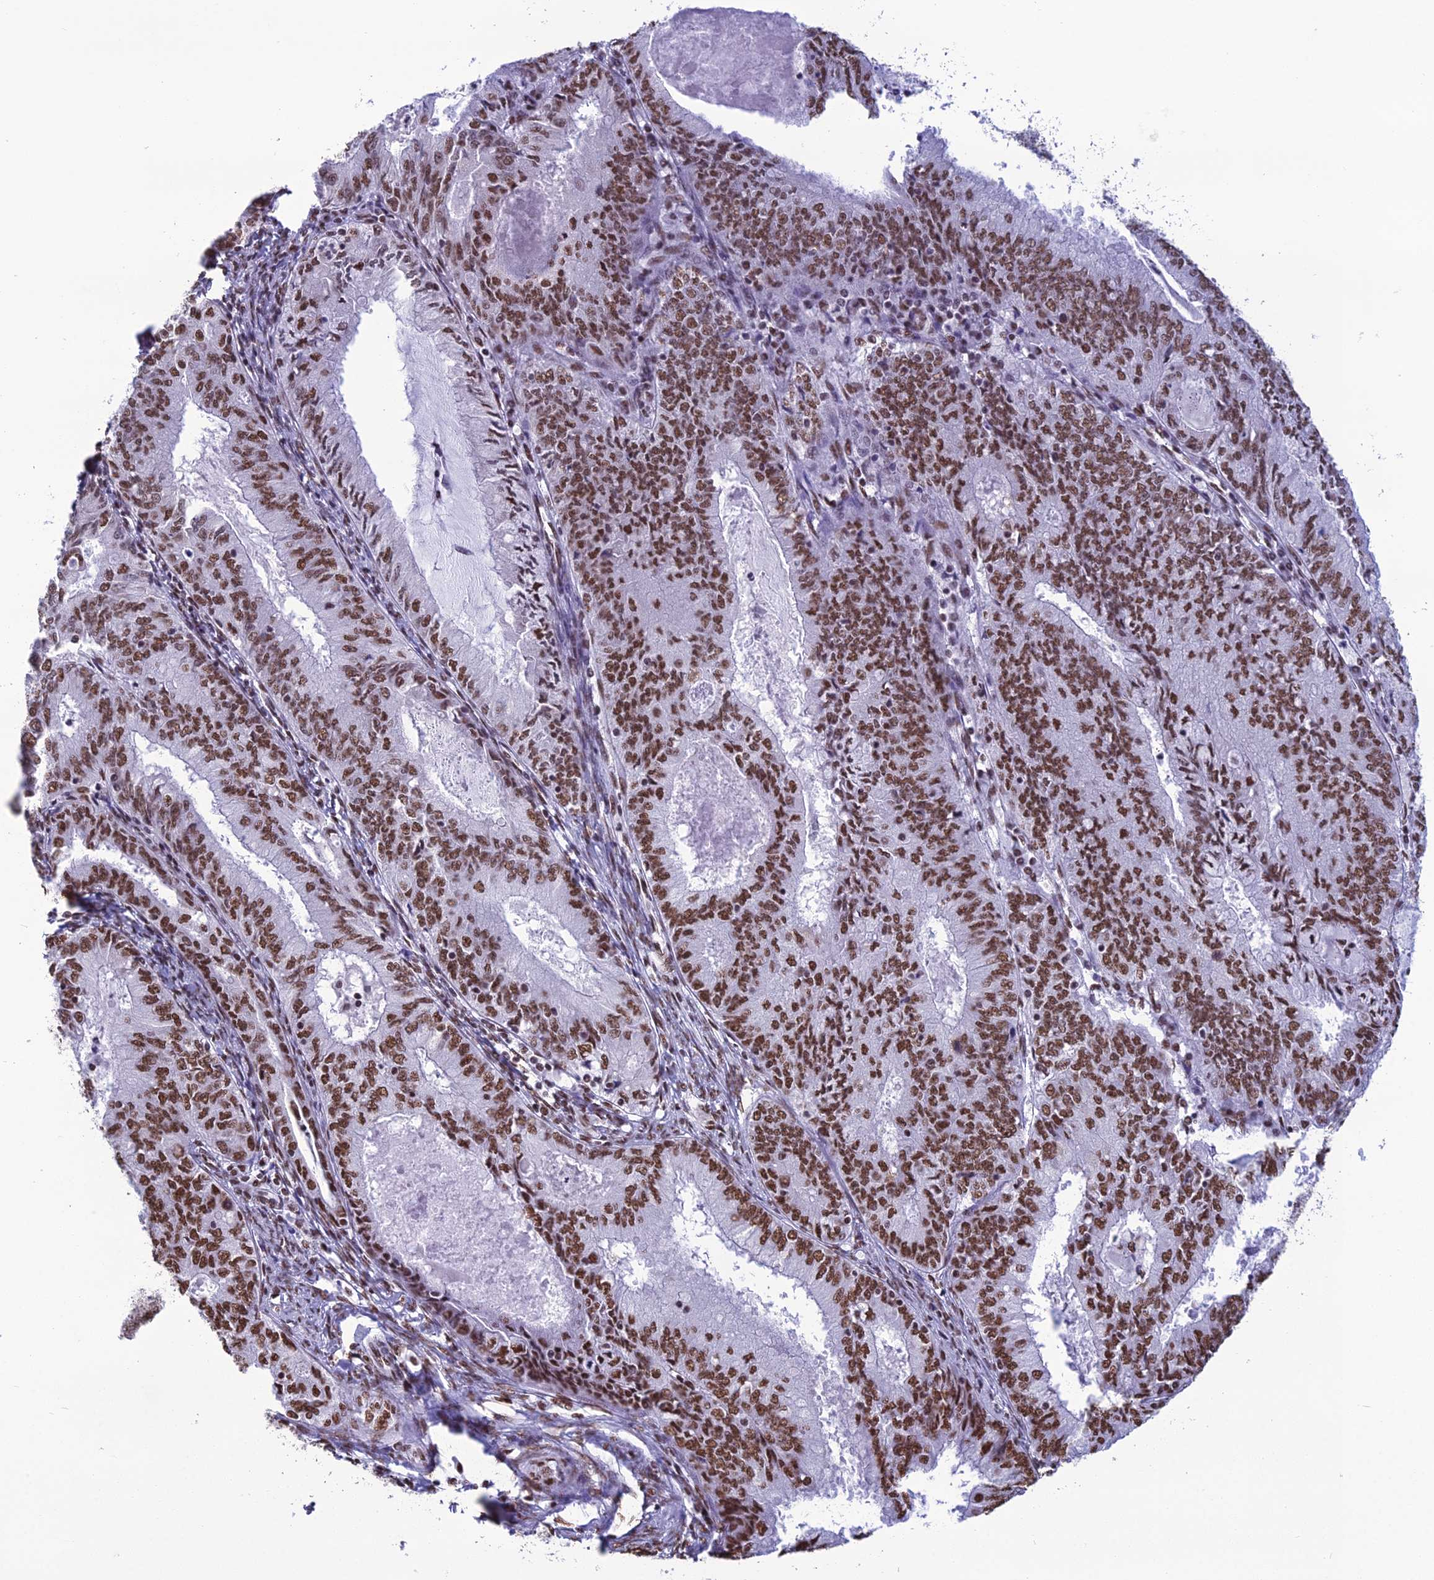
{"staining": {"intensity": "strong", "quantity": ">75%", "location": "nuclear"}, "tissue": "endometrial cancer", "cell_type": "Tumor cells", "image_type": "cancer", "snomed": [{"axis": "morphology", "description": "Adenocarcinoma, NOS"}, {"axis": "topography", "description": "Endometrium"}], "caption": "A brown stain shows strong nuclear staining of a protein in endometrial adenocarcinoma tumor cells.", "gene": "PRAMEF12", "patient": {"sex": "female", "age": 57}}